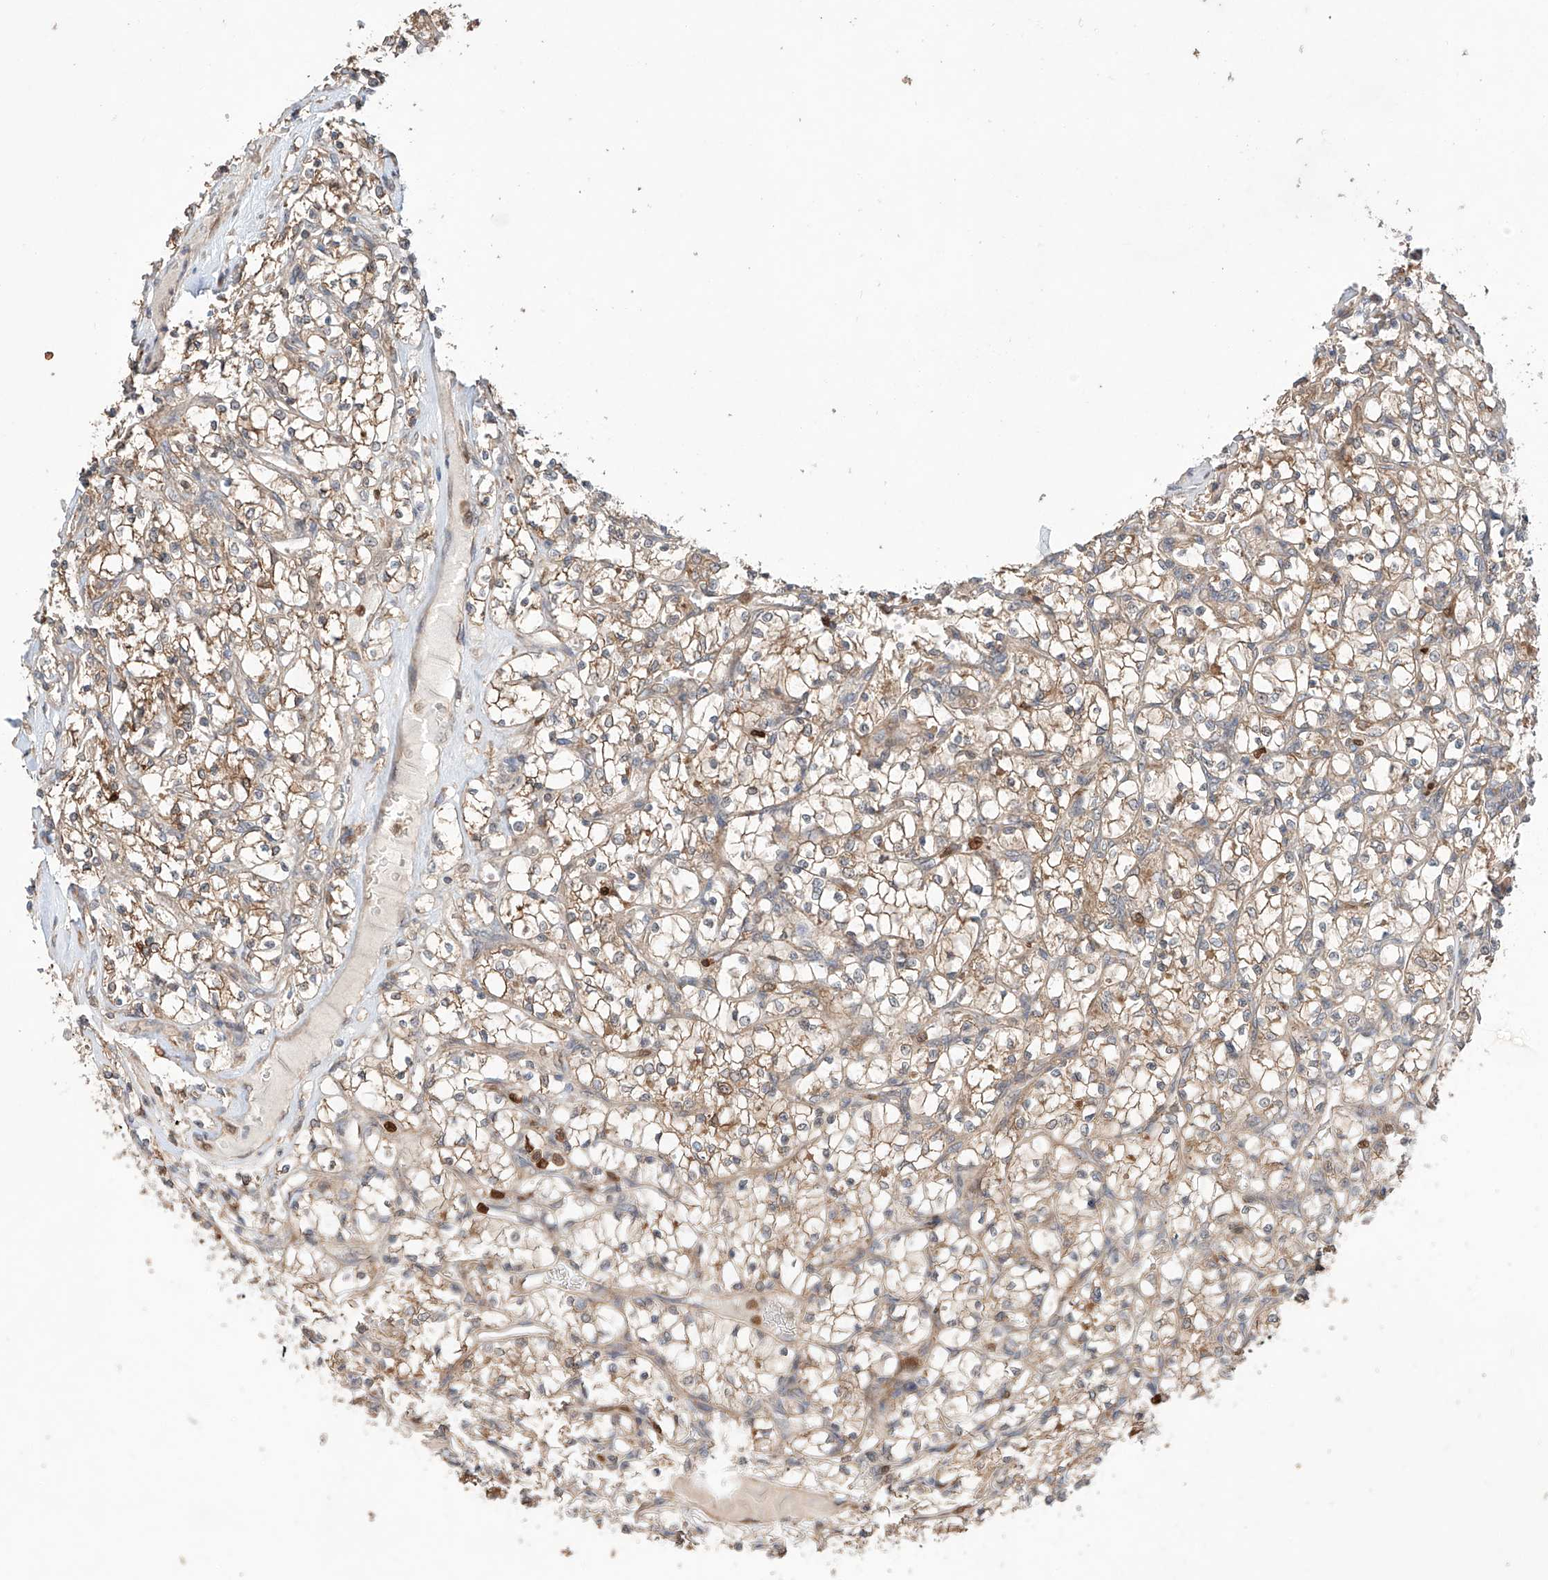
{"staining": {"intensity": "weak", "quantity": ">75%", "location": "cytoplasmic/membranous"}, "tissue": "renal cancer", "cell_type": "Tumor cells", "image_type": "cancer", "snomed": [{"axis": "morphology", "description": "Adenocarcinoma, NOS"}, {"axis": "topography", "description": "Kidney"}], "caption": "Immunohistochemistry (IHC) of adenocarcinoma (renal) demonstrates low levels of weak cytoplasmic/membranous positivity in about >75% of tumor cells.", "gene": "IGSF22", "patient": {"sex": "female", "age": 69}}